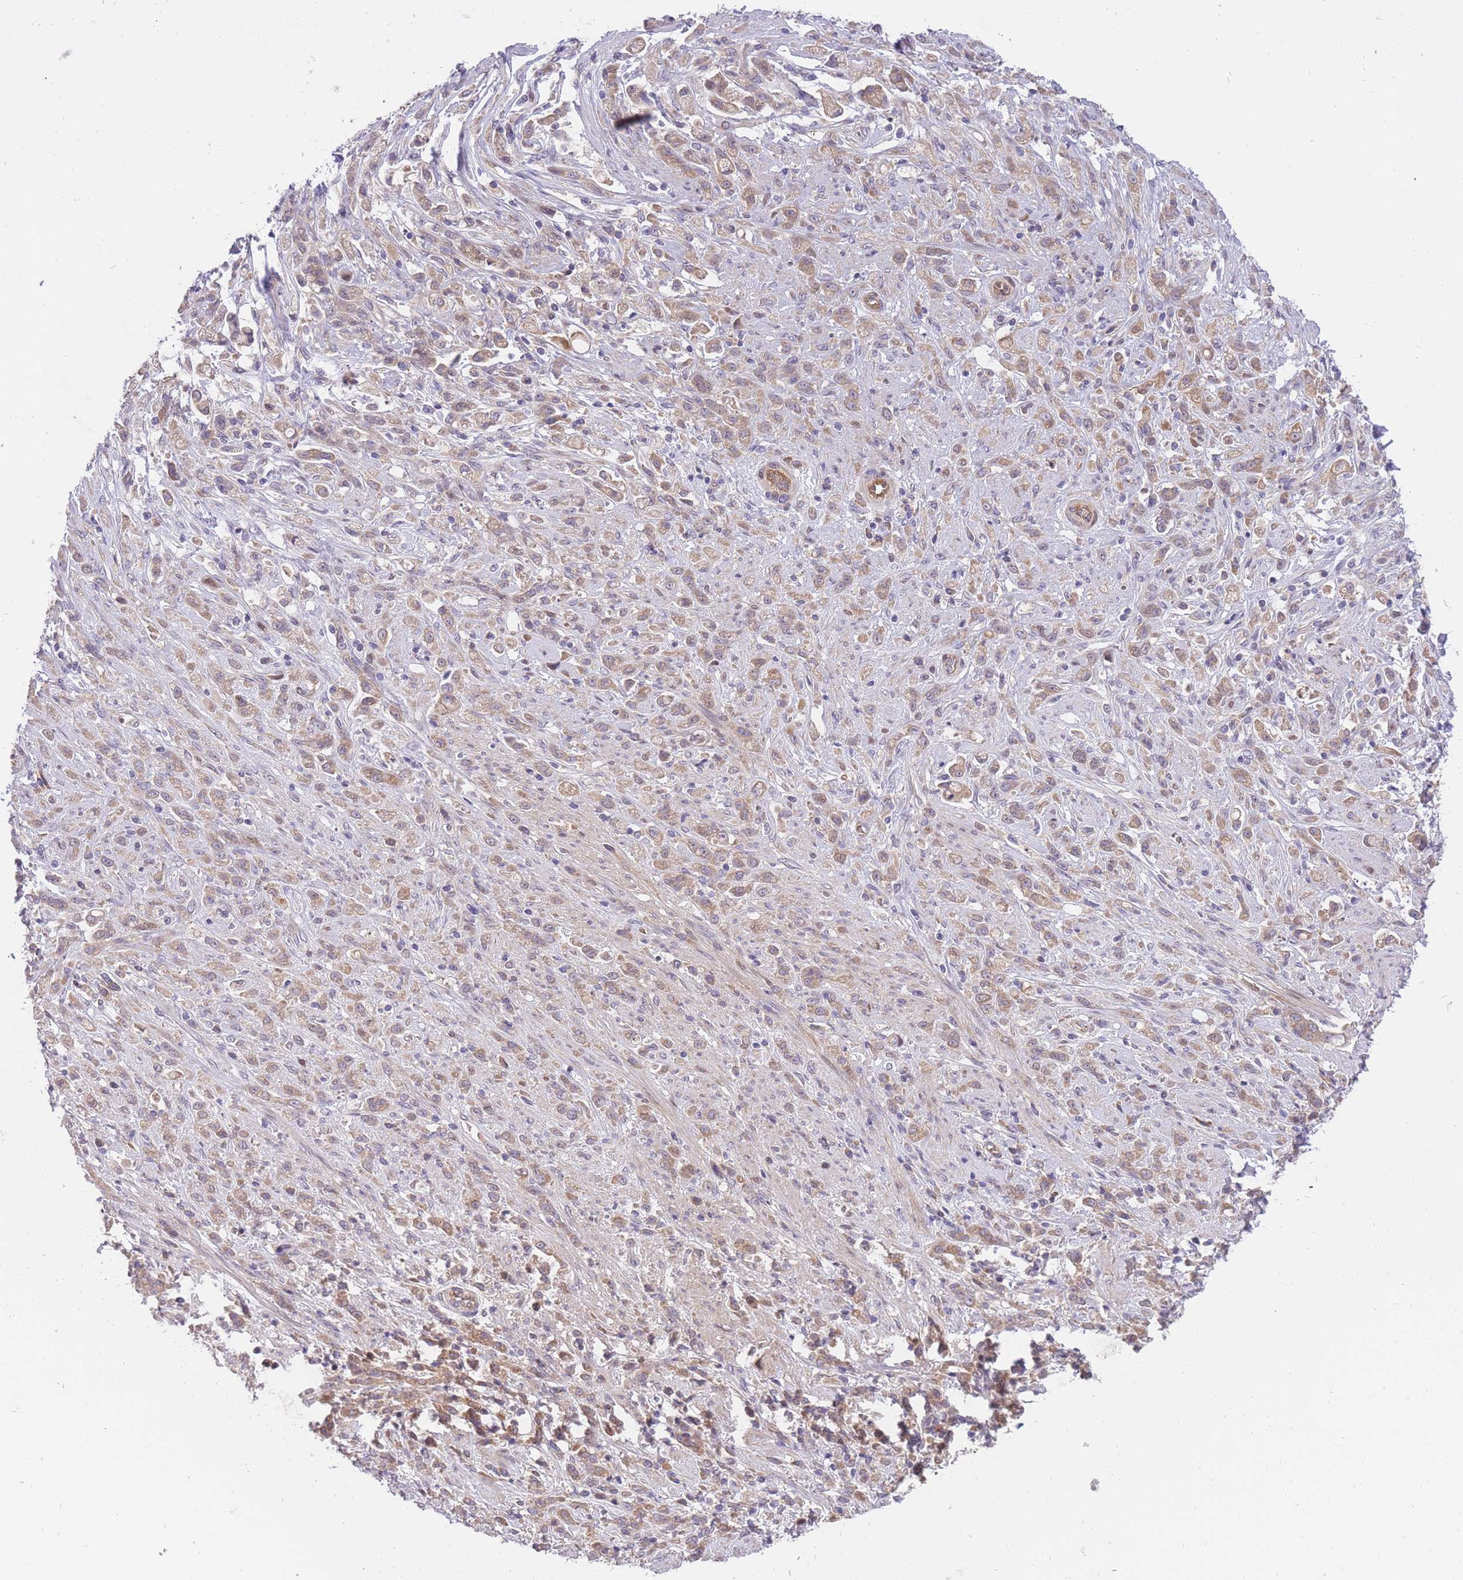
{"staining": {"intensity": "weak", "quantity": ">75%", "location": "cytoplasmic/membranous"}, "tissue": "stomach cancer", "cell_type": "Tumor cells", "image_type": "cancer", "snomed": [{"axis": "morphology", "description": "Adenocarcinoma, NOS"}, {"axis": "topography", "description": "Stomach"}], "caption": "Stomach cancer (adenocarcinoma) stained with DAB (3,3'-diaminobenzidine) immunohistochemistry exhibits low levels of weak cytoplasmic/membranous positivity in approximately >75% of tumor cells. Using DAB (brown) and hematoxylin (blue) stains, captured at high magnification using brightfield microscopy.", "gene": "CRYGN", "patient": {"sex": "female", "age": 60}}